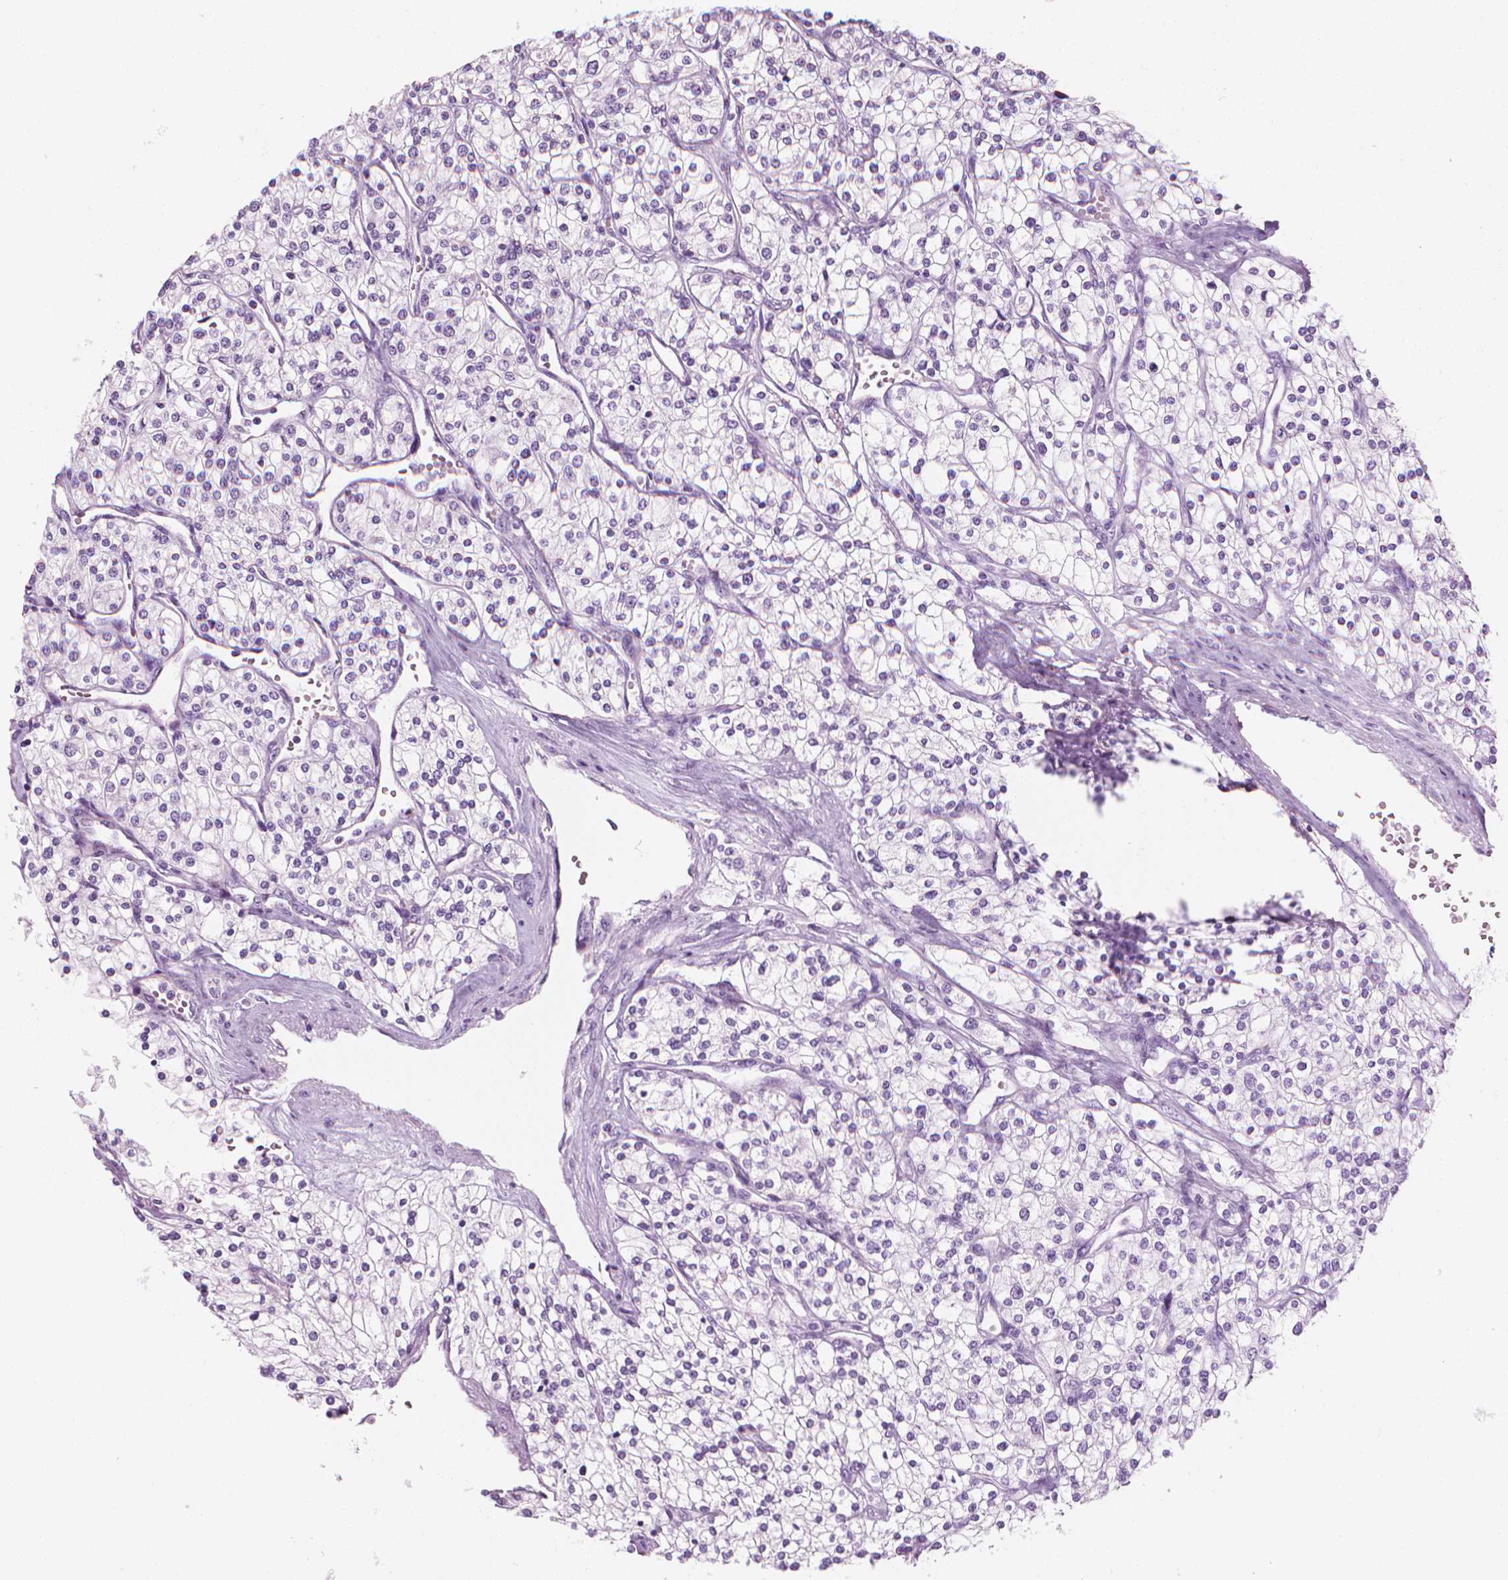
{"staining": {"intensity": "negative", "quantity": "none", "location": "none"}, "tissue": "renal cancer", "cell_type": "Tumor cells", "image_type": "cancer", "snomed": [{"axis": "morphology", "description": "Adenocarcinoma, NOS"}, {"axis": "topography", "description": "Kidney"}], "caption": "There is no significant staining in tumor cells of renal cancer.", "gene": "SCG3", "patient": {"sex": "male", "age": 80}}